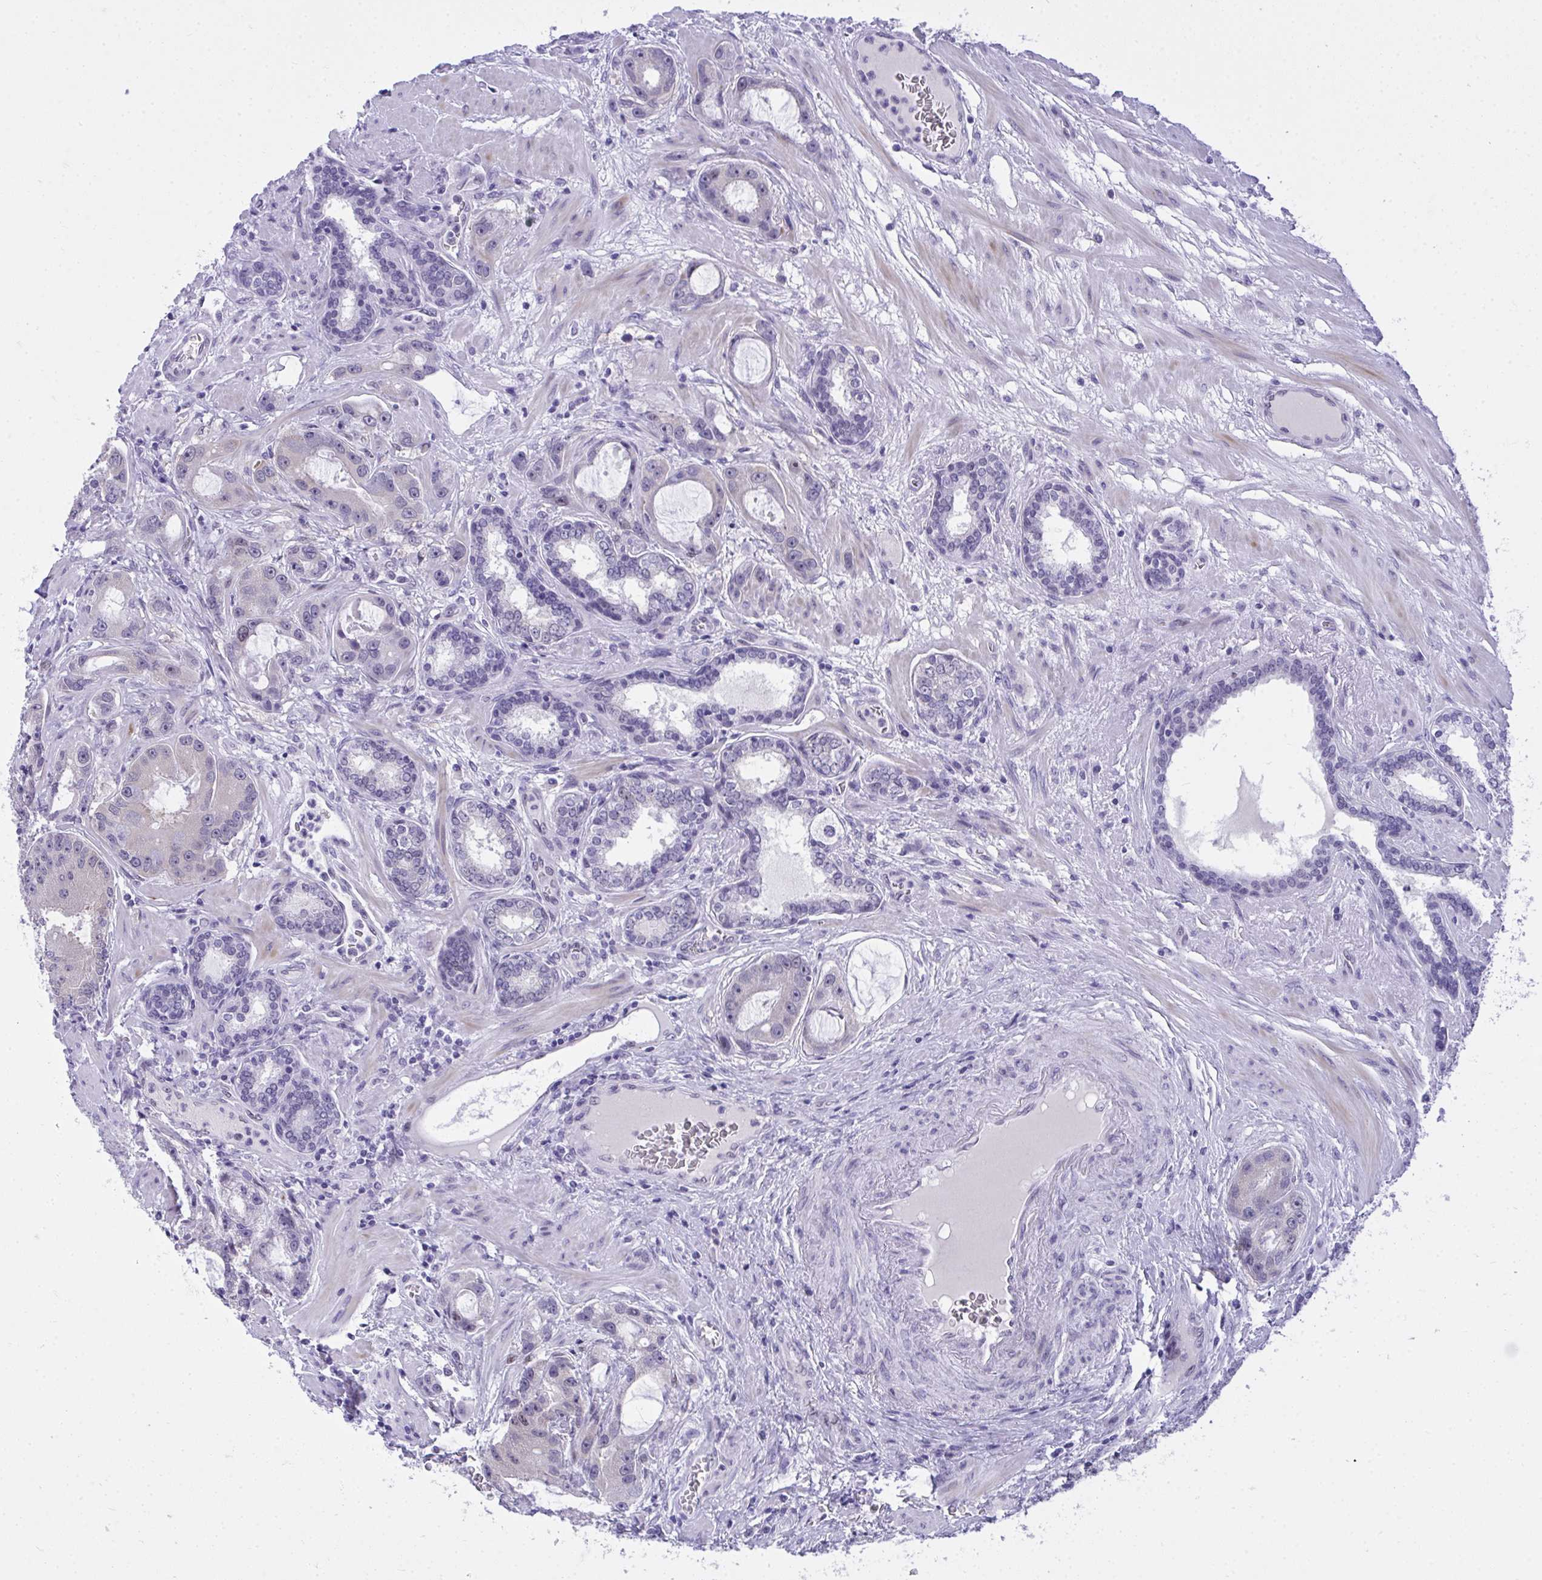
{"staining": {"intensity": "negative", "quantity": "none", "location": "none"}, "tissue": "prostate cancer", "cell_type": "Tumor cells", "image_type": "cancer", "snomed": [{"axis": "morphology", "description": "Adenocarcinoma, High grade"}, {"axis": "topography", "description": "Prostate"}], "caption": "There is no significant expression in tumor cells of prostate cancer.", "gene": "TEAD4", "patient": {"sex": "male", "age": 65}}